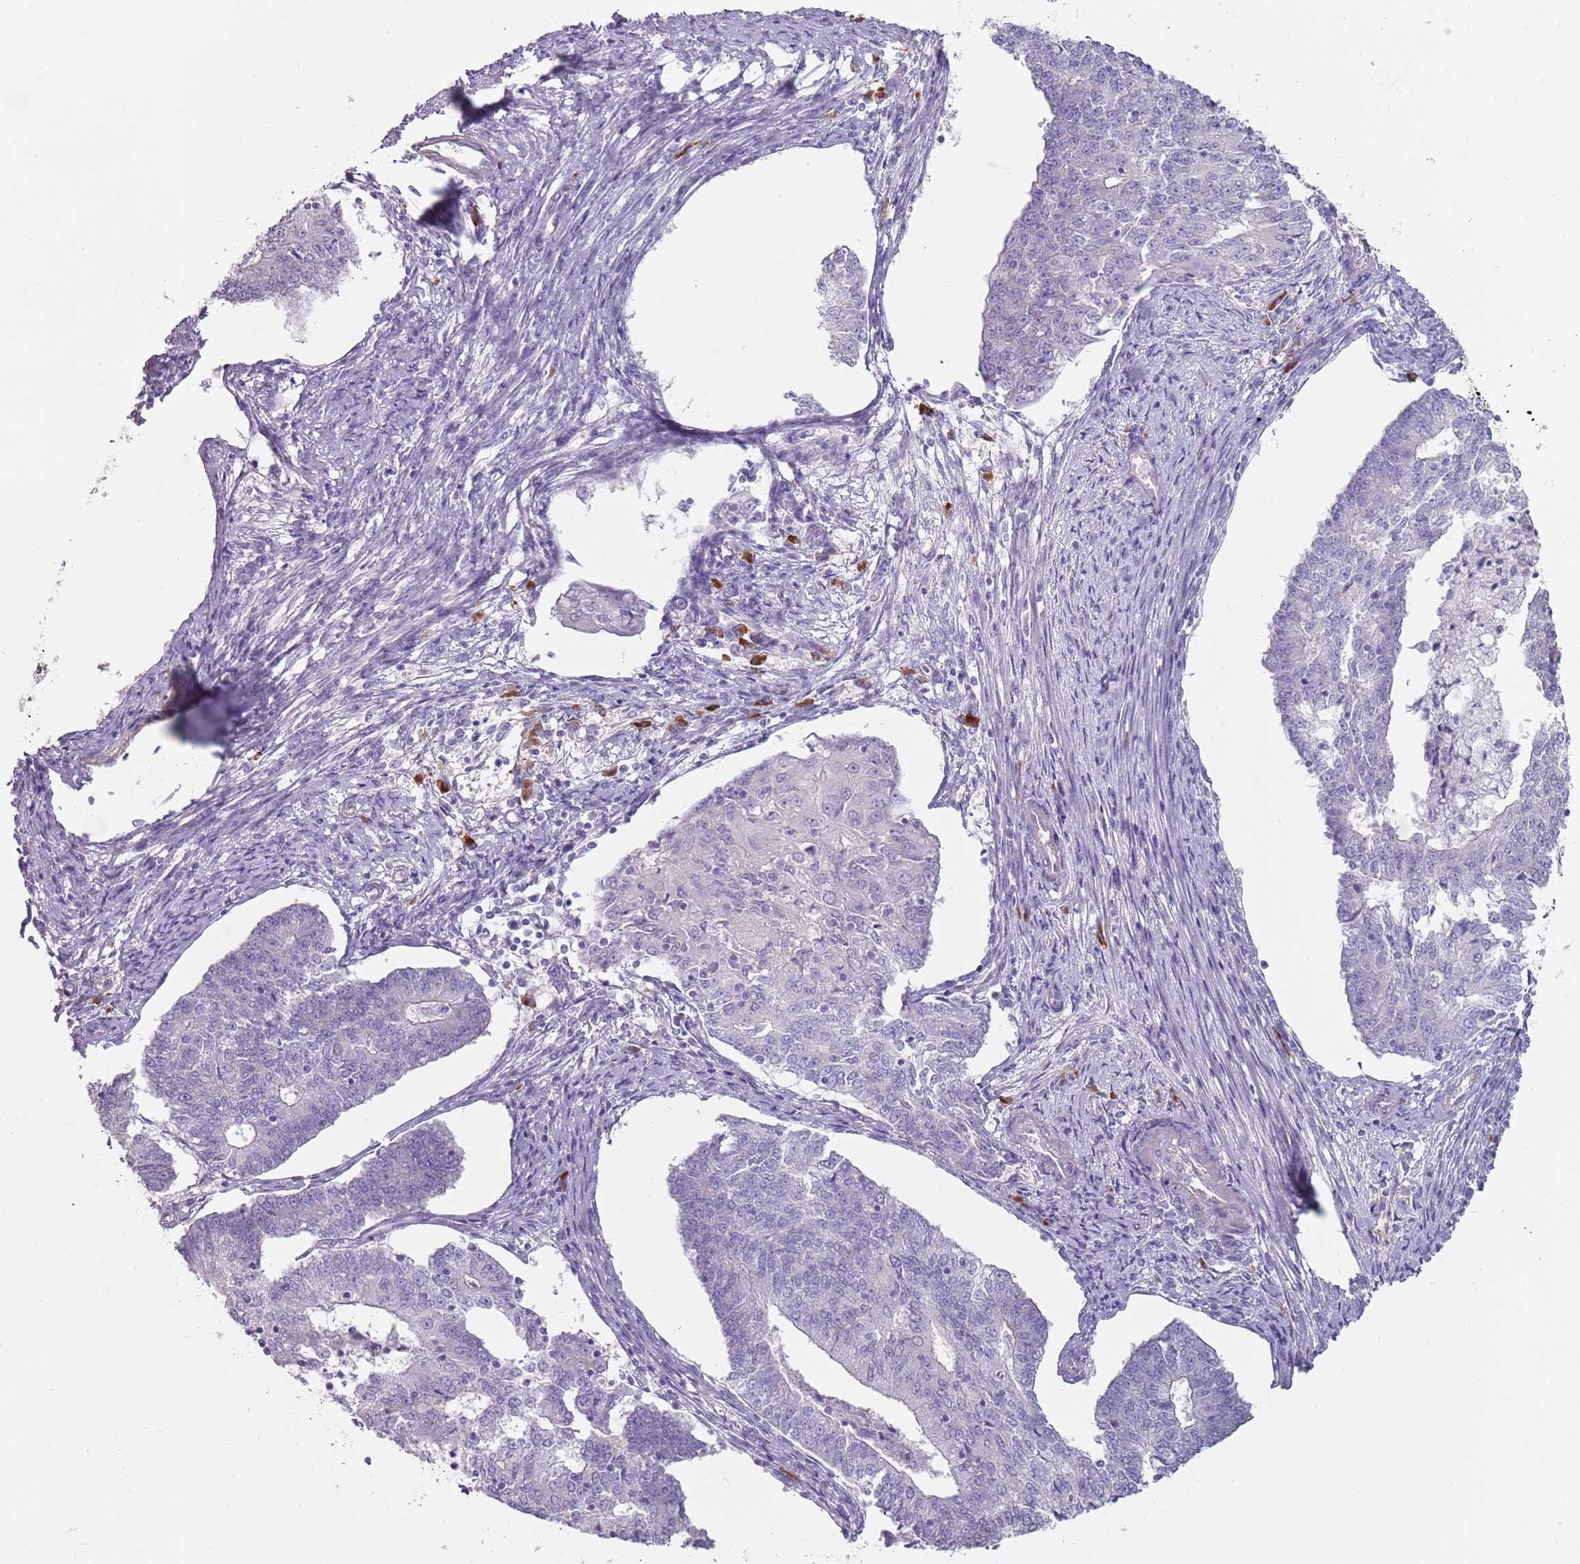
{"staining": {"intensity": "negative", "quantity": "none", "location": "none"}, "tissue": "endometrial cancer", "cell_type": "Tumor cells", "image_type": "cancer", "snomed": [{"axis": "morphology", "description": "Adenocarcinoma, NOS"}, {"axis": "topography", "description": "Endometrium"}], "caption": "Immunohistochemical staining of adenocarcinoma (endometrial) reveals no significant positivity in tumor cells. (DAB immunohistochemistry with hematoxylin counter stain).", "gene": "STYK1", "patient": {"sex": "female", "age": 56}}